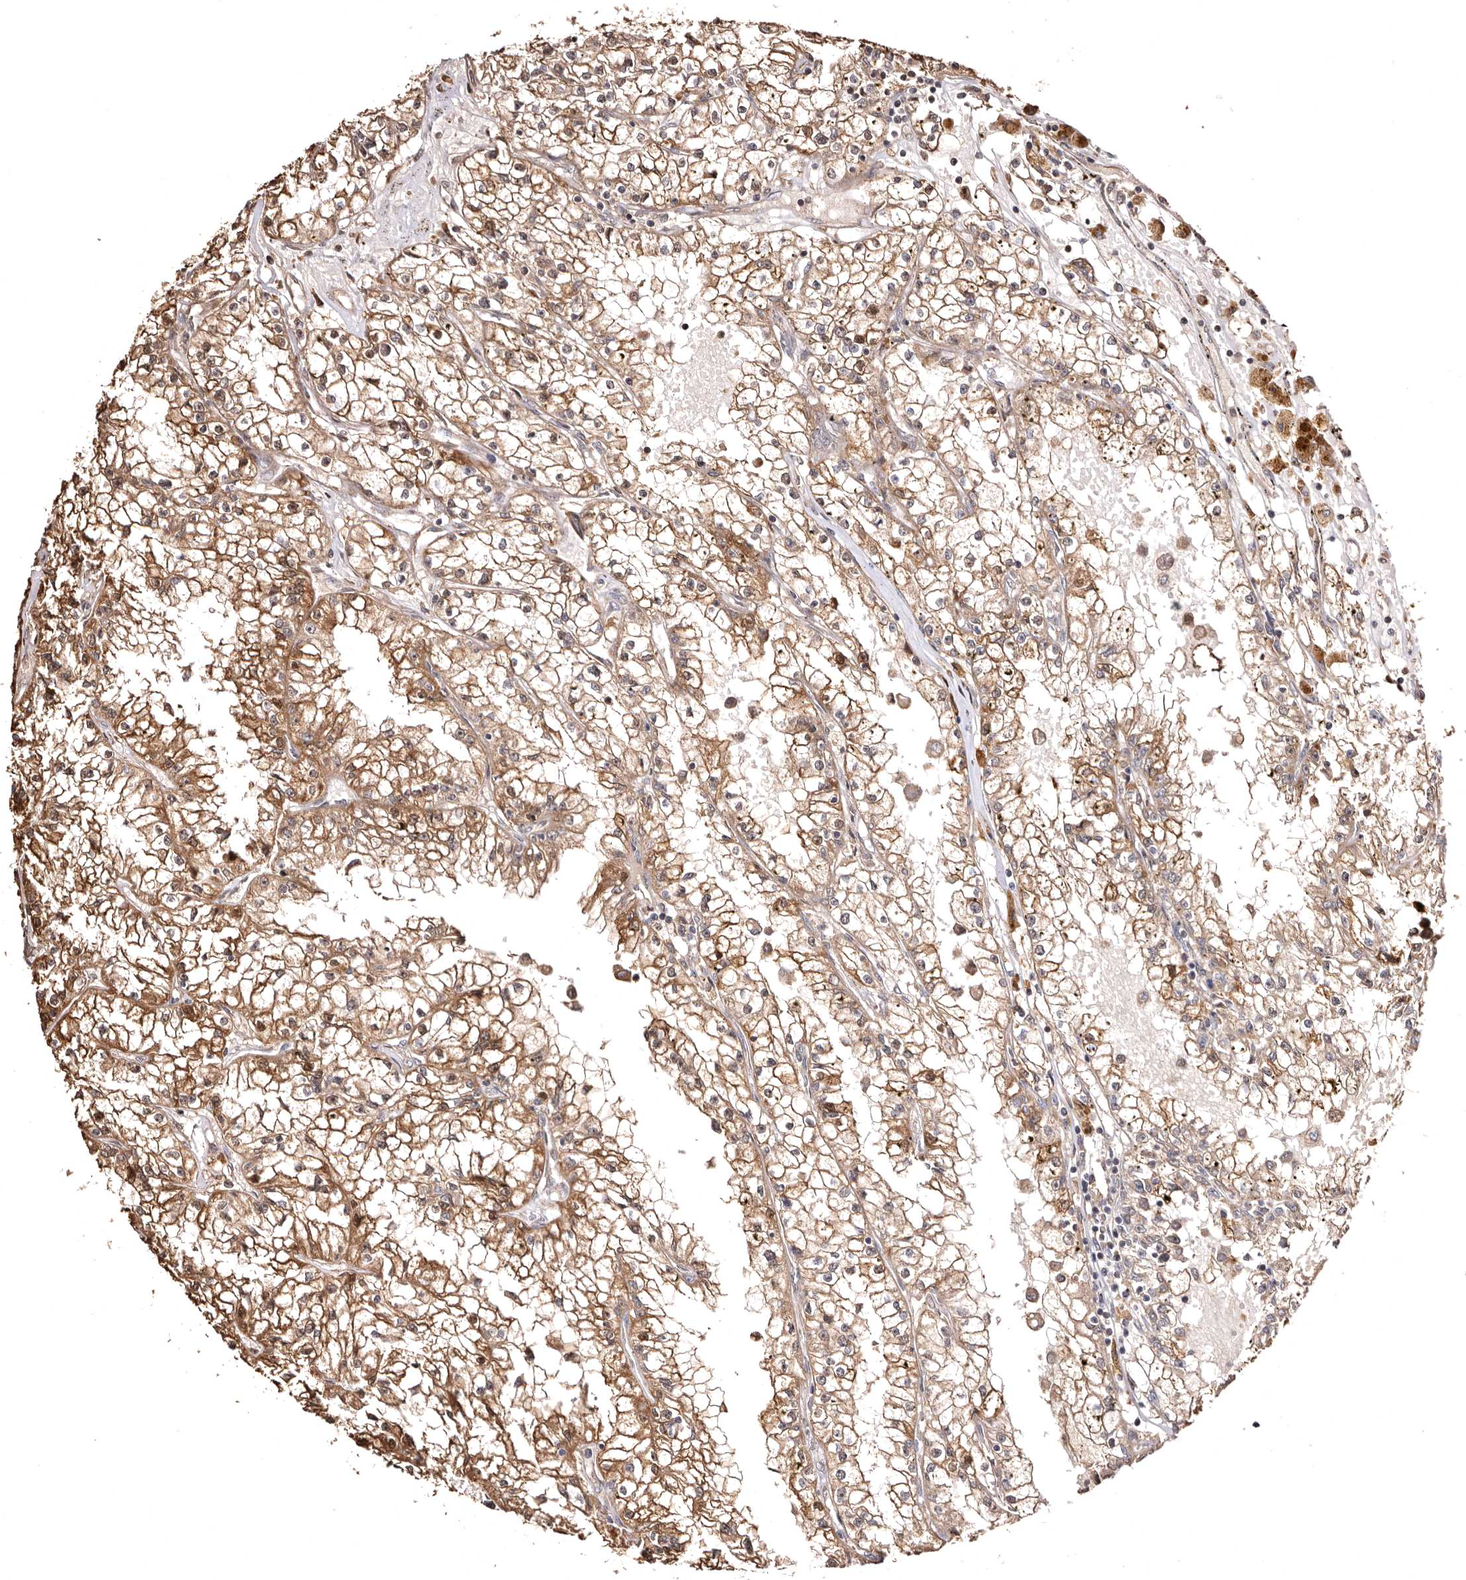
{"staining": {"intensity": "moderate", "quantity": ">75%", "location": "cytoplasmic/membranous"}, "tissue": "renal cancer", "cell_type": "Tumor cells", "image_type": "cancer", "snomed": [{"axis": "morphology", "description": "Adenocarcinoma, NOS"}, {"axis": "topography", "description": "Kidney"}], "caption": "IHC of human renal adenocarcinoma demonstrates medium levels of moderate cytoplasmic/membranous expression in about >75% of tumor cells.", "gene": "MACC1", "patient": {"sex": "male", "age": 56}}